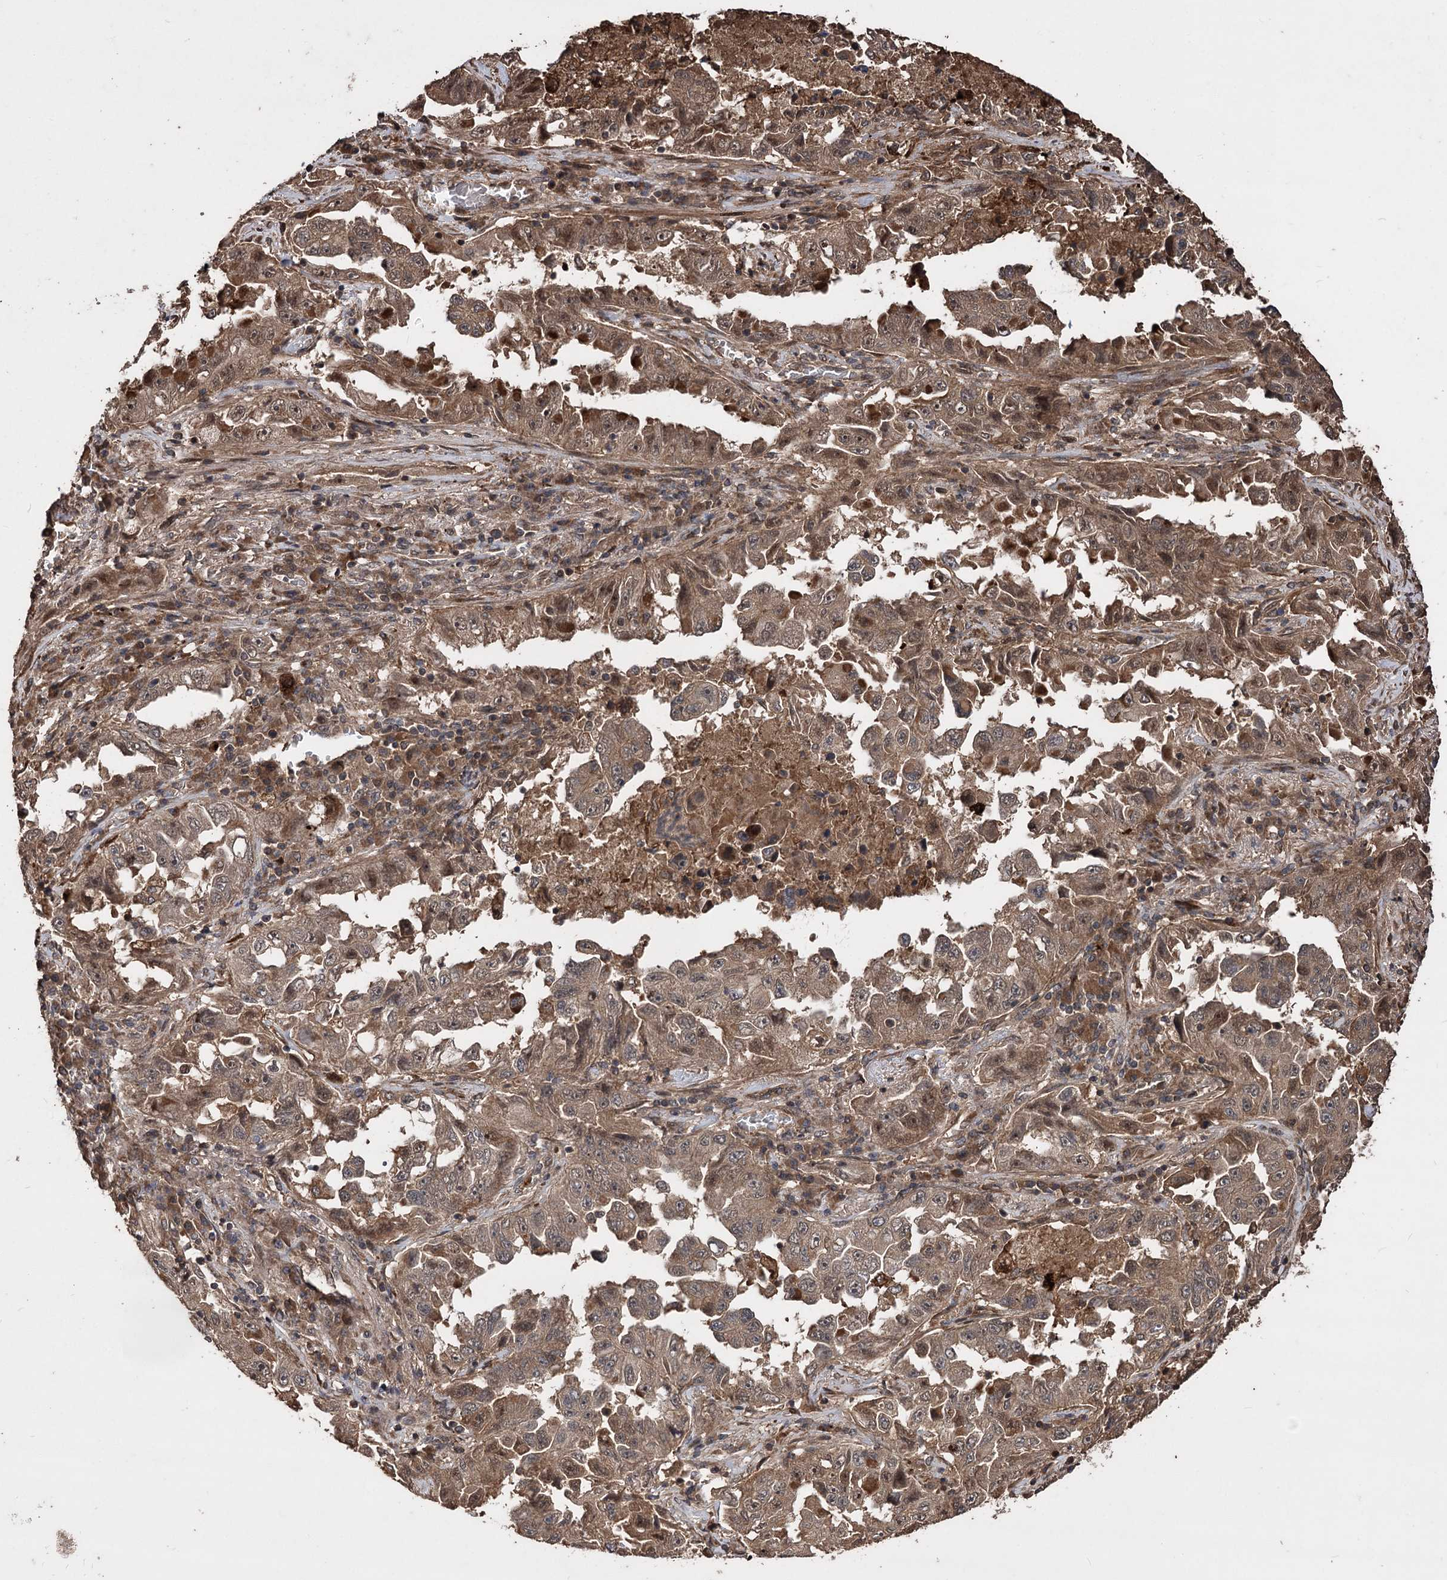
{"staining": {"intensity": "moderate", "quantity": ">75%", "location": "cytoplasmic/membranous"}, "tissue": "lung cancer", "cell_type": "Tumor cells", "image_type": "cancer", "snomed": [{"axis": "morphology", "description": "Adenocarcinoma, NOS"}, {"axis": "topography", "description": "Lung"}], "caption": "Immunohistochemistry (IHC) histopathology image of adenocarcinoma (lung) stained for a protein (brown), which displays medium levels of moderate cytoplasmic/membranous expression in approximately >75% of tumor cells.", "gene": "RASSF3", "patient": {"sex": "female", "age": 51}}